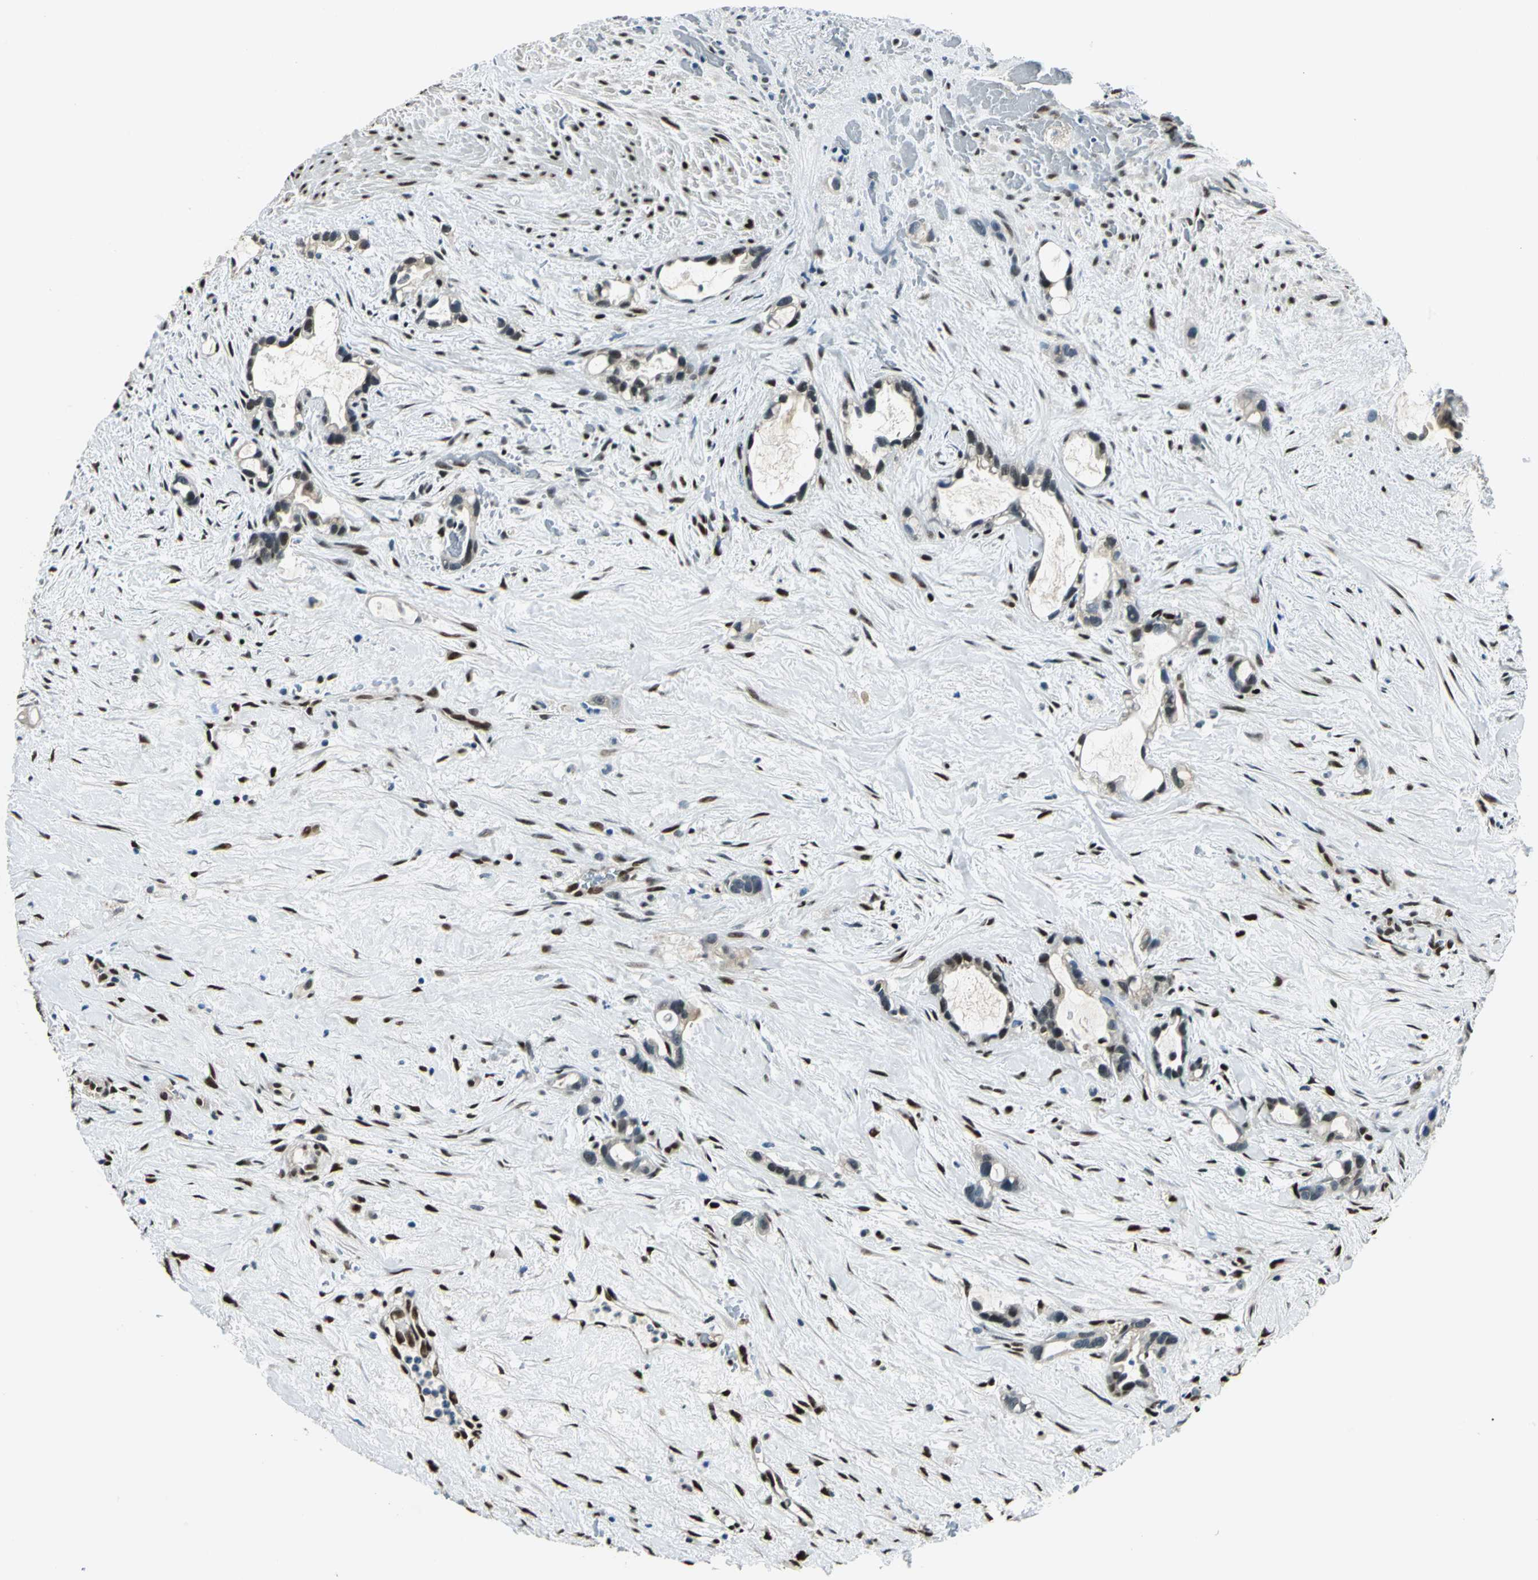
{"staining": {"intensity": "strong", "quantity": "25%-75%", "location": "nuclear"}, "tissue": "liver cancer", "cell_type": "Tumor cells", "image_type": "cancer", "snomed": [{"axis": "morphology", "description": "Cholangiocarcinoma"}, {"axis": "topography", "description": "Liver"}], "caption": "Cholangiocarcinoma (liver) stained with DAB immunohistochemistry (IHC) reveals high levels of strong nuclear positivity in about 25%-75% of tumor cells. The protein is stained brown, and the nuclei are stained in blue (DAB (3,3'-diaminobenzidine) IHC with brightfield microscopy, high magnification).", "gene": "NFIA", "patient": {"sex": "female", "age": 65}}